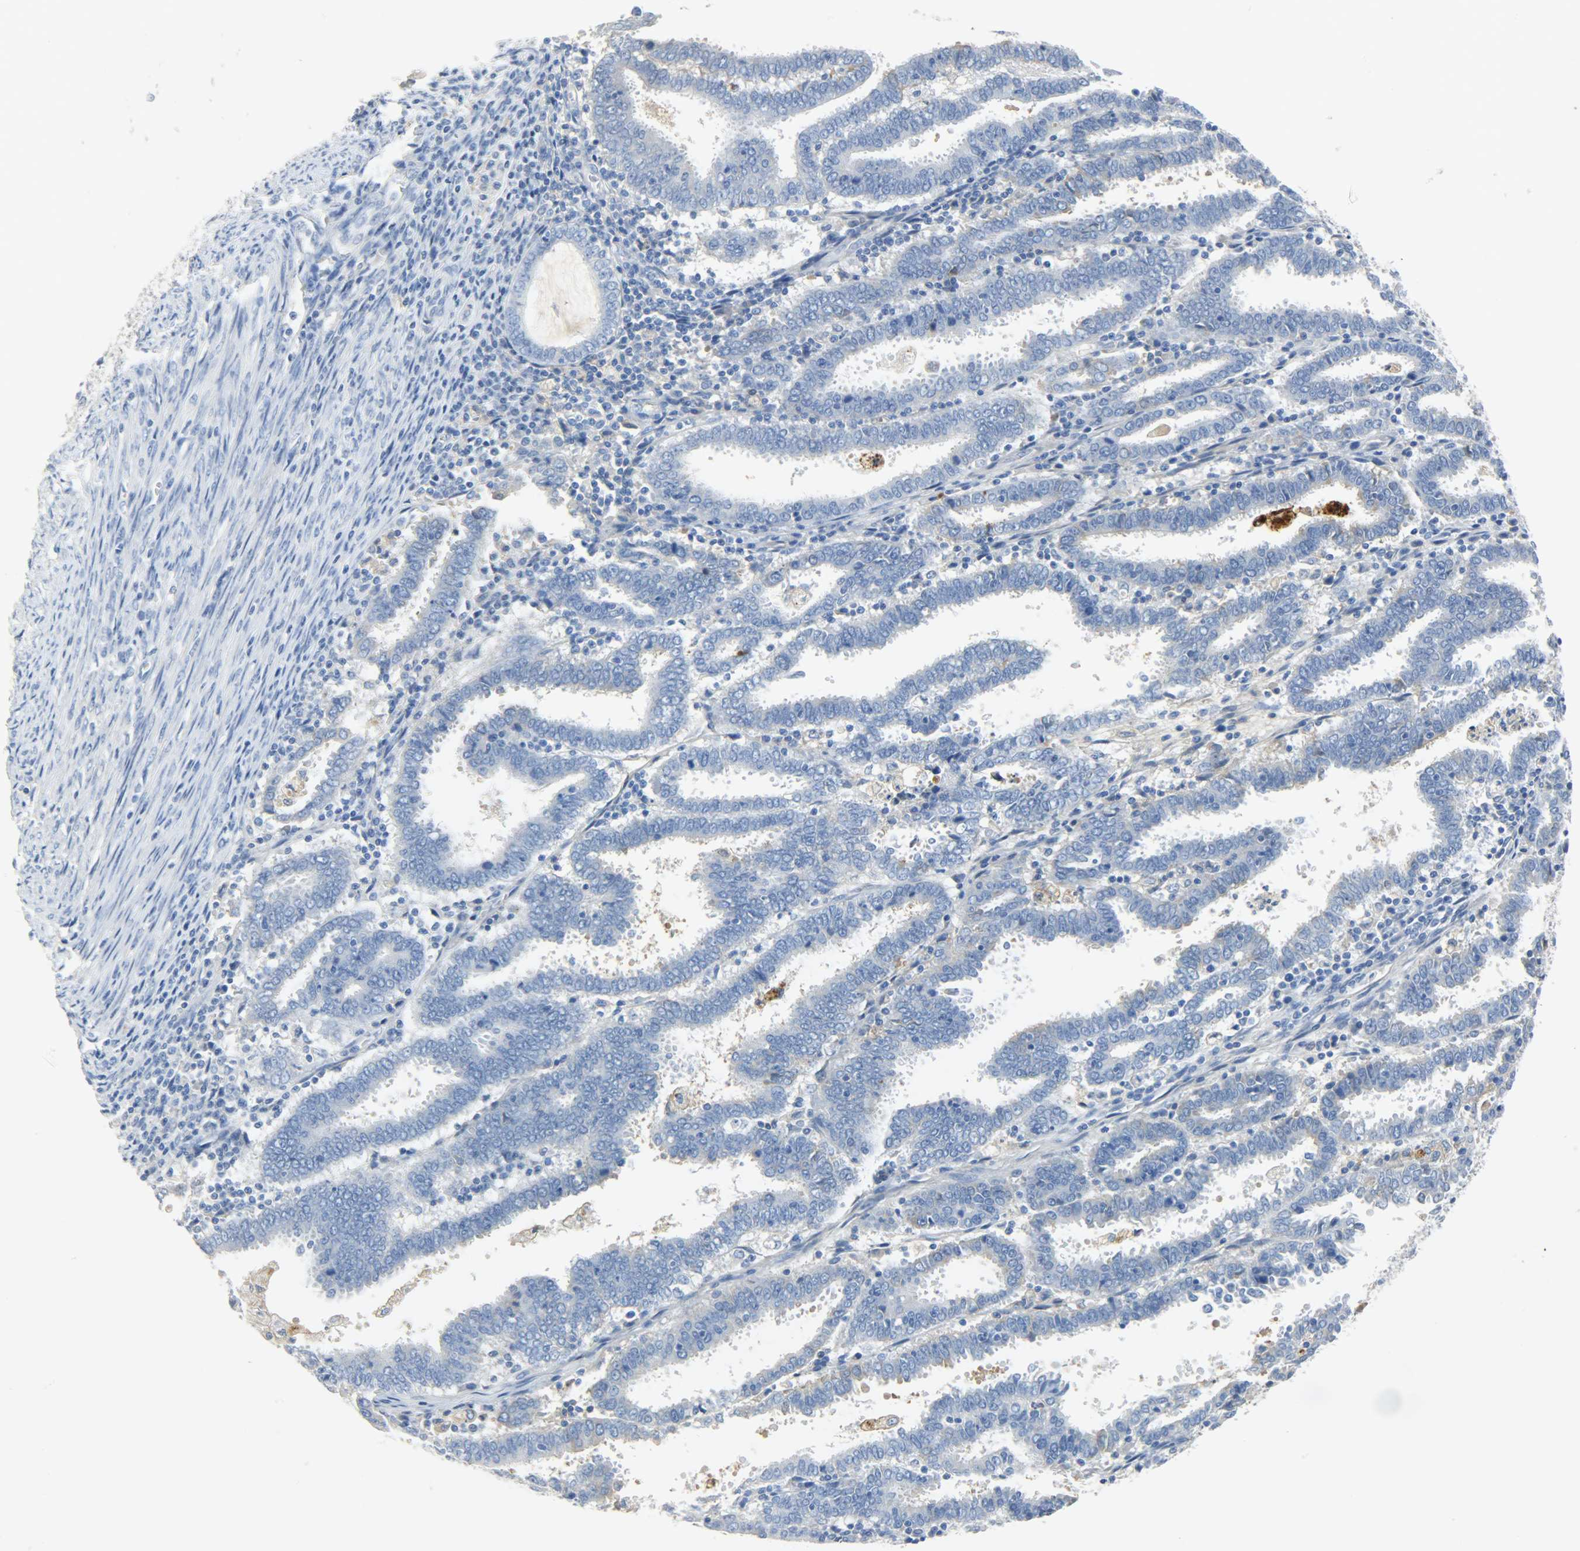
{"staining": {"intensity": "negative", "quantity": "none", "location": "none"}, "tissue": "endometrial cancer", "cell_type": "Tumor cells", "image_type": "cancer", "snomed": [{"axis": "morphology", "description": "Adenocarcinoma, NOS"}, {"axis": "topography", "description": "Uterus"}], "caption": "Immunohistochemical staining of adenocarcinoma (endometrial) demonstrates no significant positivity in tumor cells.", "gene": "CRP", "patient": {"sex": "female", "age": 83}}